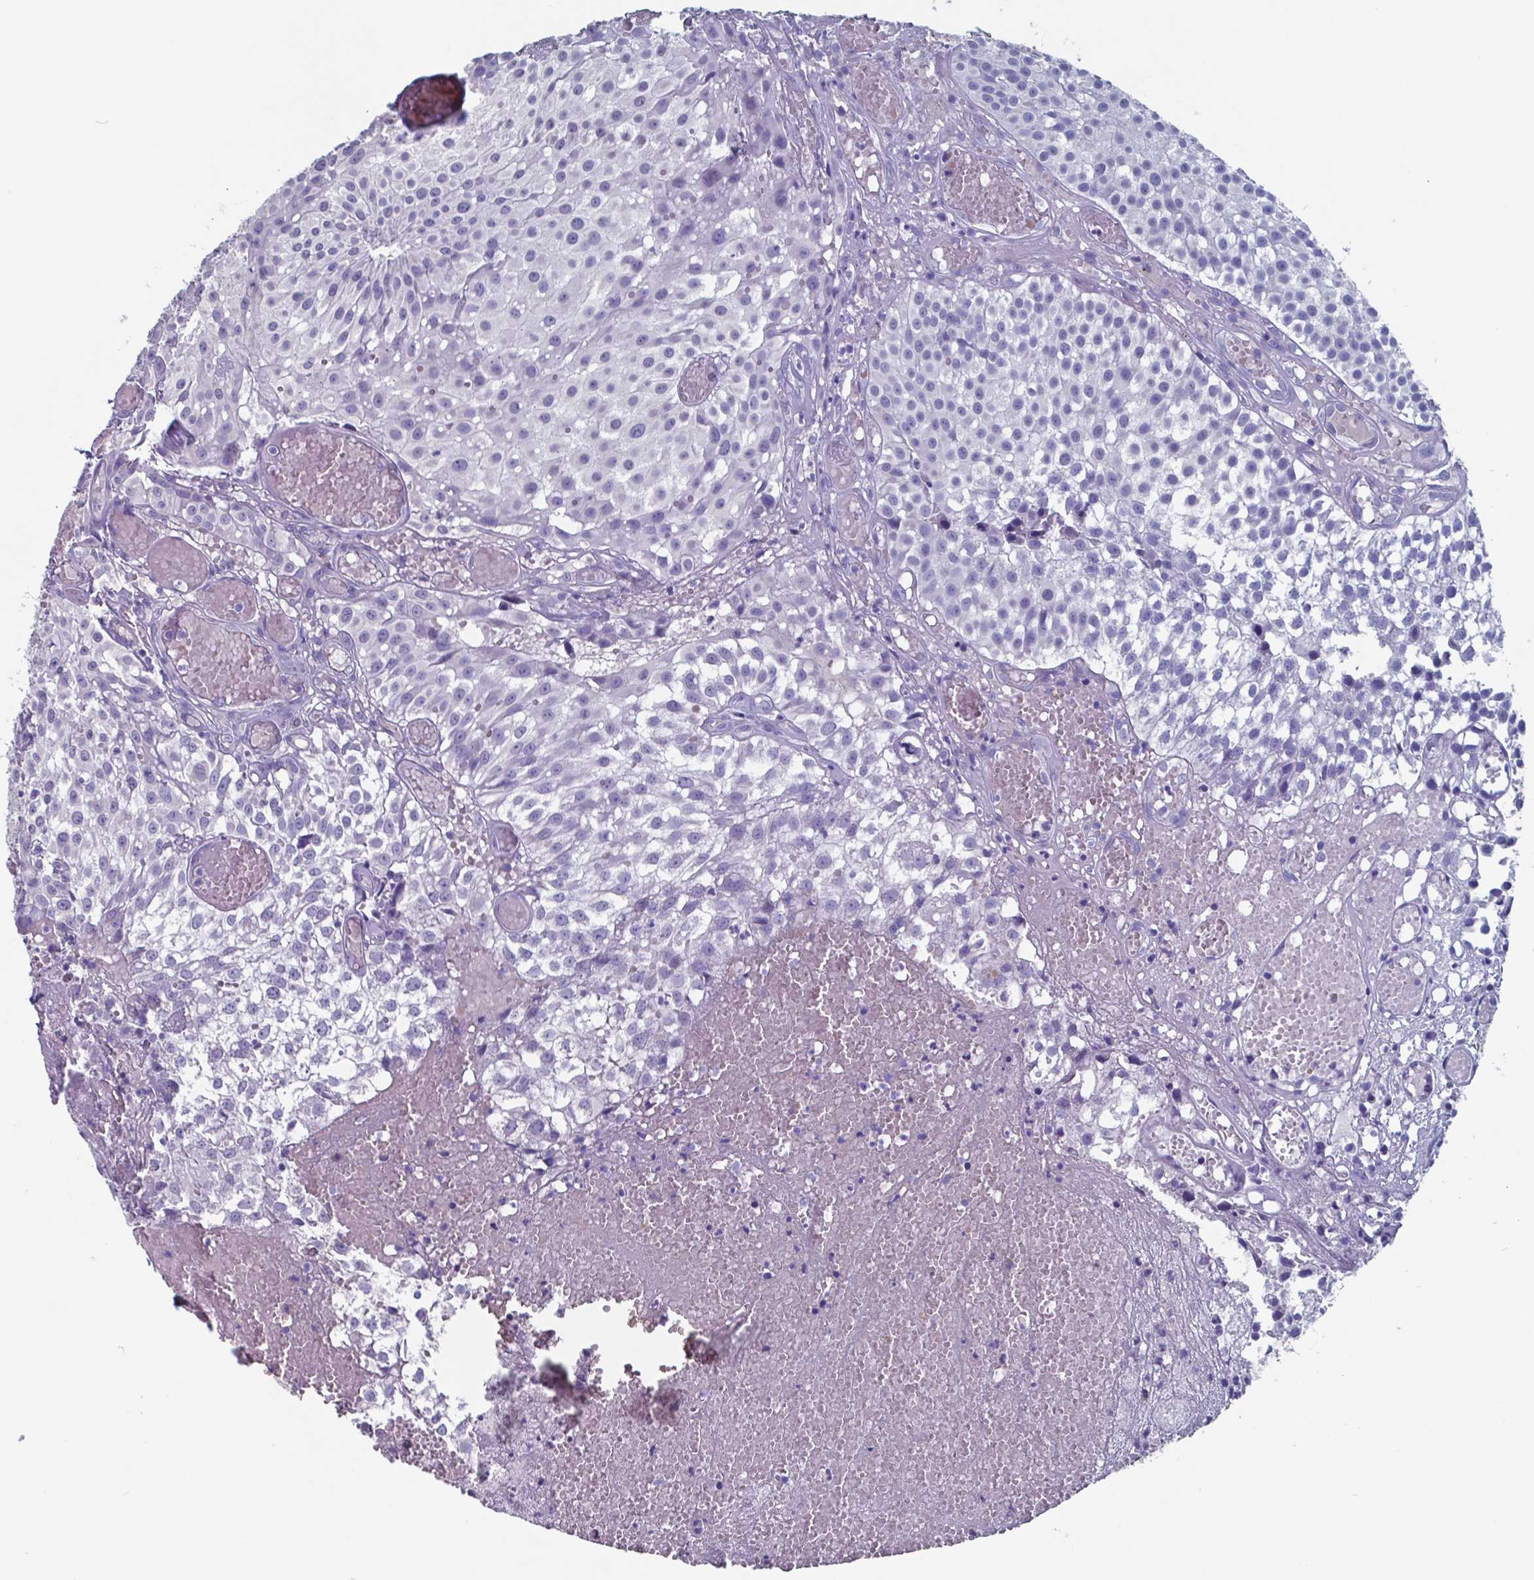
{"staining": {"intensity": "negative", "quantity": "none", "location": "none"}, "tissue": "urothelial cancer", "cell_type": "Tumor cells", "image_type": "cancer", "snomed": [{"axis": "morphology", "description": "Urothelial carcinoma, Low grade"}, {"axis": "topography", "description": "Urinary bladder"}], "caption": "IHC of human urothelial carcinoma (low-grade) demonstrates no staining in tumor cells.", "gene": "TTR", "patient": {"sex": "male", "age": 79}}